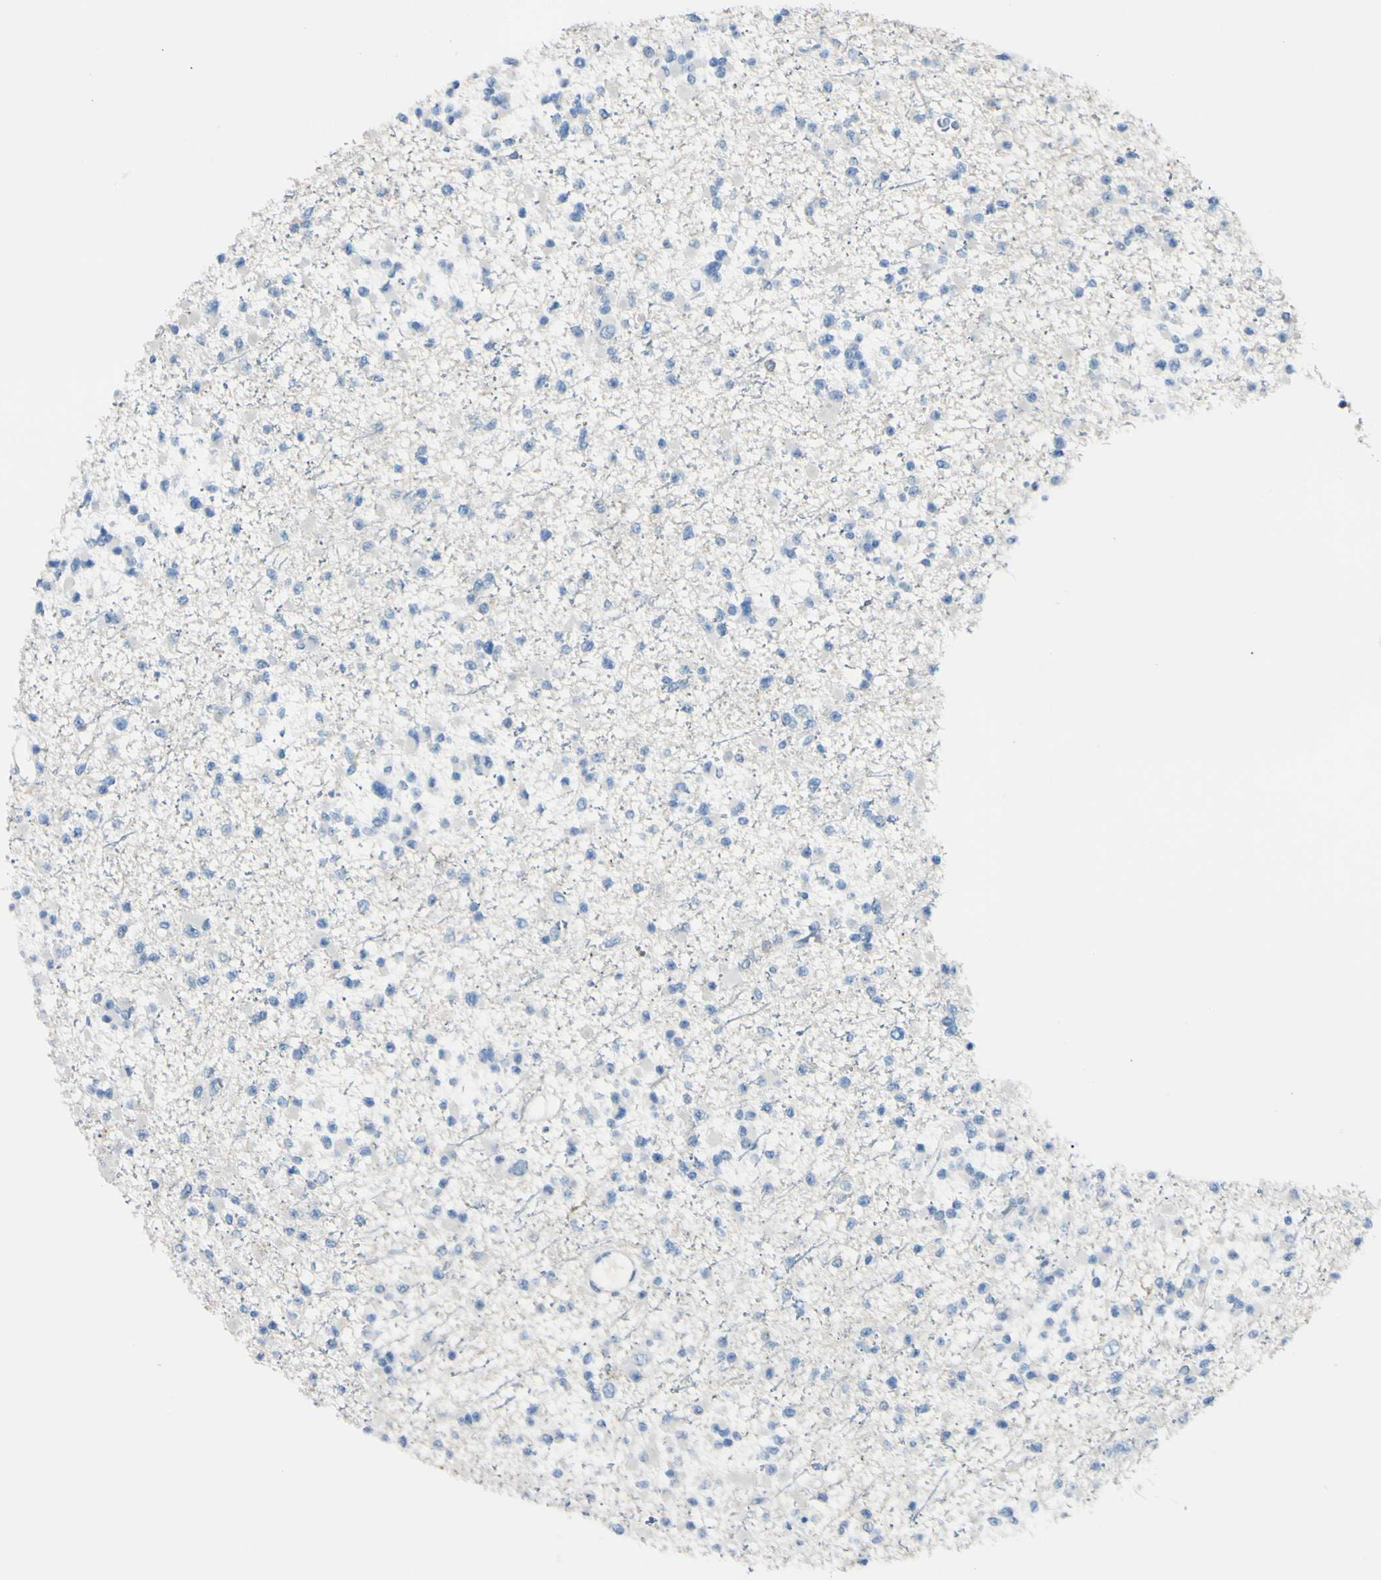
{"staining": {"intensity": "negative", "quantity": "none", "location": "none"}, "tissue": "glioma", "cell_type": "Tumor cells", "image_type": "cancer", "snomed": [{"axis": "morphology", "description": "Glioma, malignant, Low grade"}, {"axis": "topography", "description": "Brain"}], "caption": "Immunohistochemical staining of human malignant glioma (low-grade) reveals no significant positivity in tumor cells. (DAB (3,3'-diaminobenzidine) IHC, high magnification).", "gene": "FOLH1", "patient": {"sex": "female", "age": 22}}